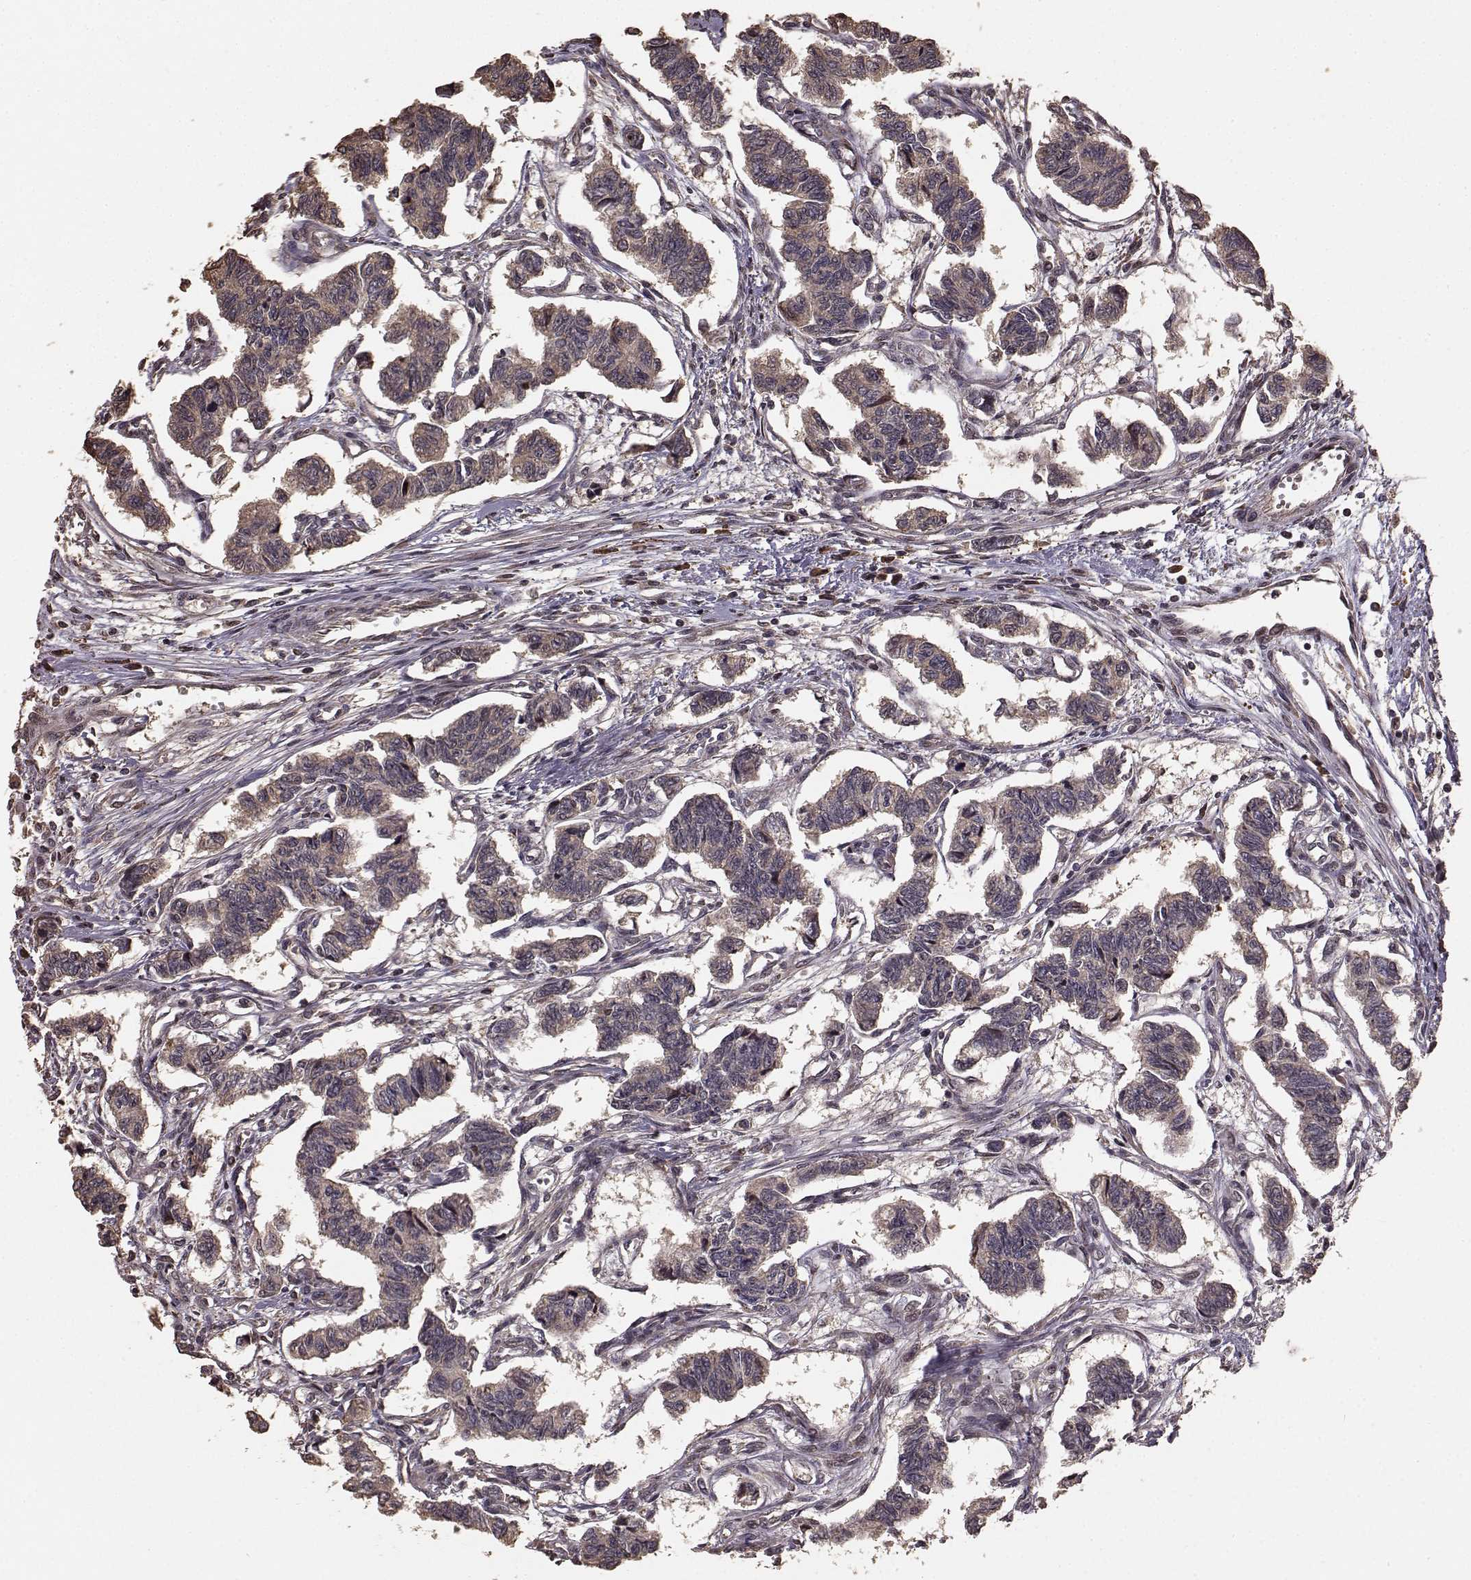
{"staining": {"intensity": "moderate", "quantity": ">75%", "location": "cytoplasmic/membranous"}, "tissue": "carcinoid", "cell_type": "Tumor cells", "image_type": "cancer", "snomed": [{"axis": "morphology", "description": "Carcinoid, malignant, NOS"}, {"axis": "topography", "description": "Kidney"}], "caption": "Immunohistochemistry (IHC) histopathology image of neoplastic tissue: carcinoid stained using immunohistochemistry displays medium levels of moderate protein expression localized specifically in the cytoplasmic/membranous of tumor cells, appearing as a cytoplasmic/membranous brown color.", "gene": "USP15", "patient": {"sex": "female", "age": 41}}